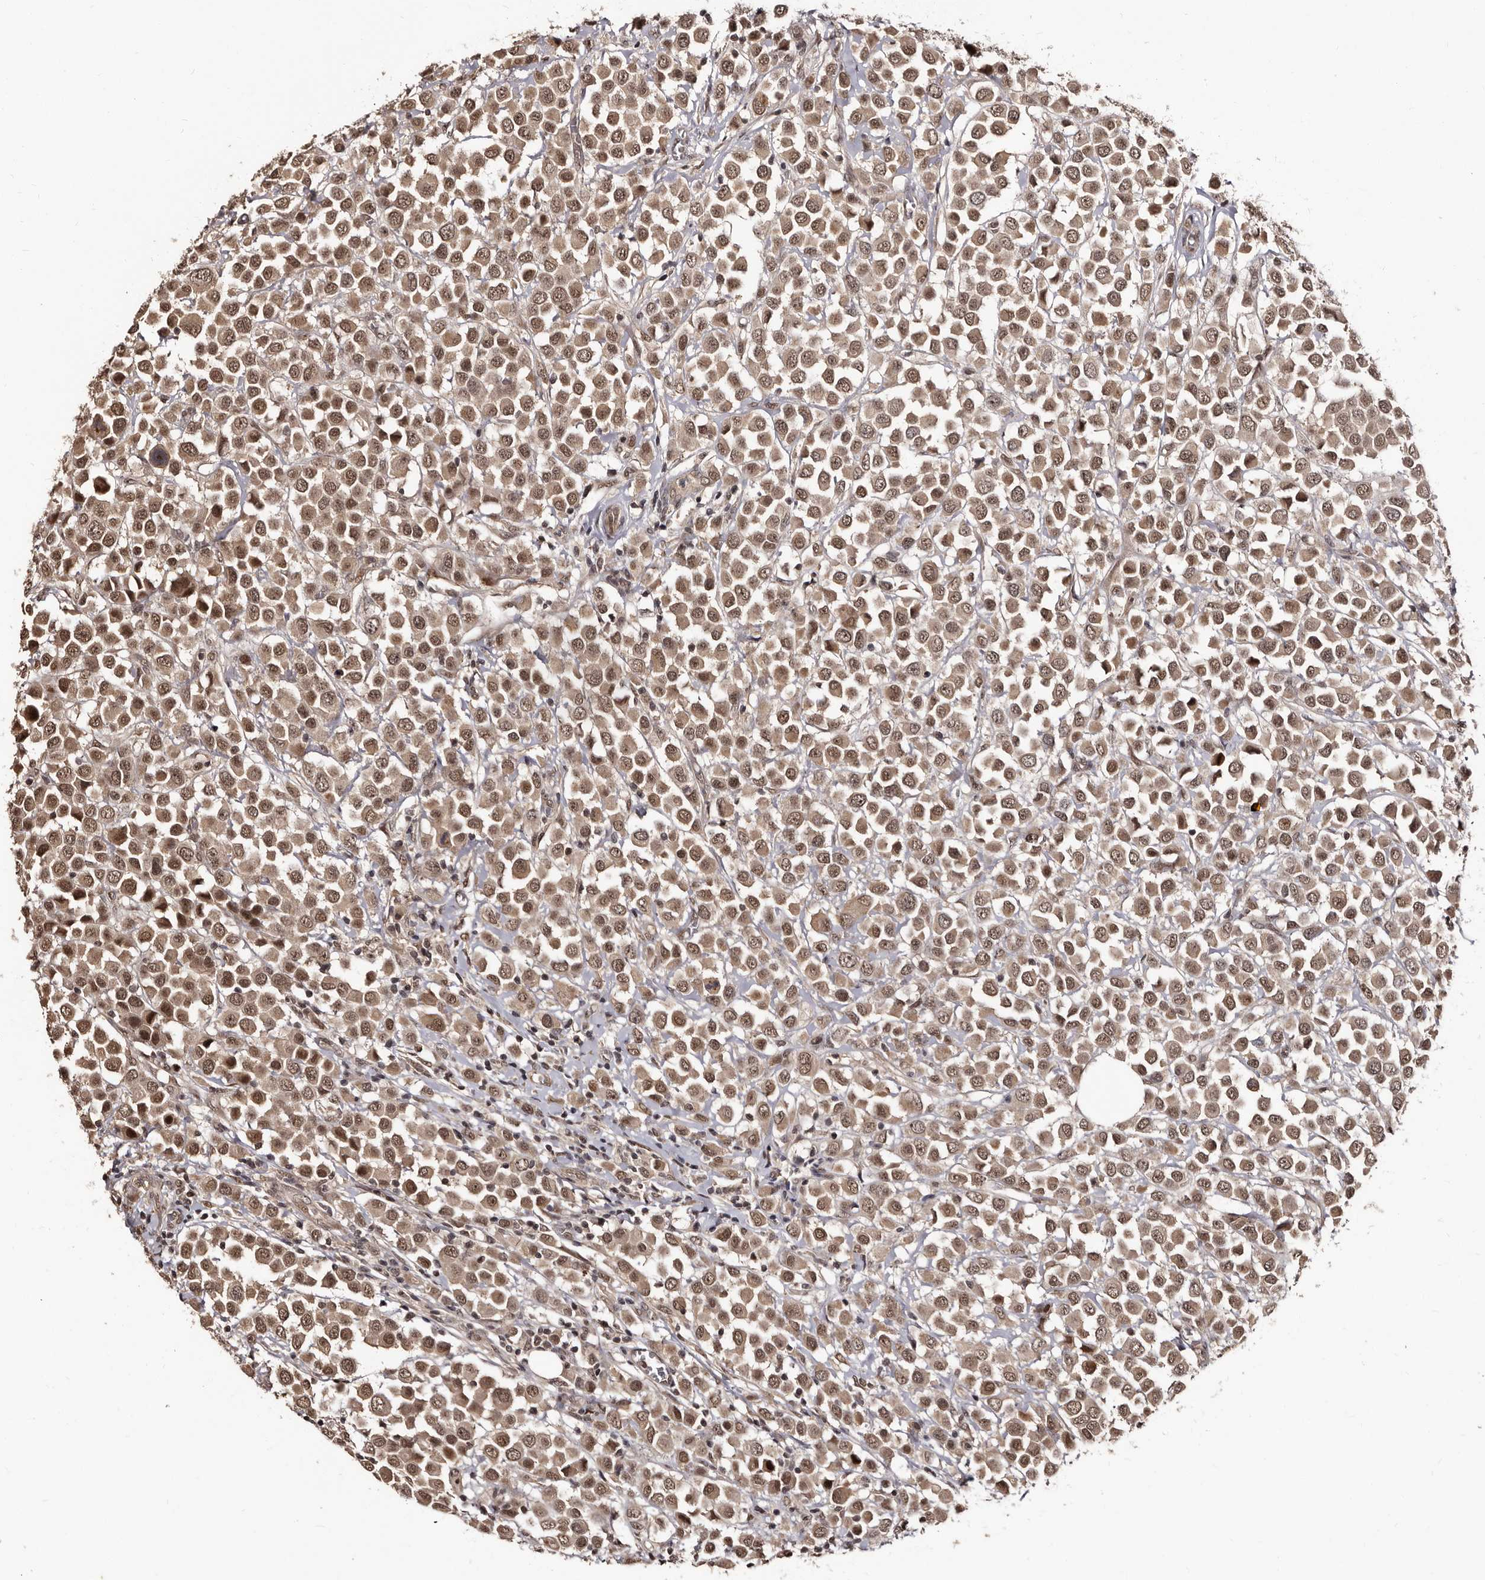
{"staining": {"intensity": "moderate", "quantity": ">75%", "location": "cytoplasmic/membranous,nuclear"}, "tissue": "breast cancer", "cell_type": "Tumor cells", "image_type": "cancer", "snomed": [{"axis": "morphology", "description": "Duct carcinoma"}, {"axis": "topography", "description": "Breast"}], "caption": "Human infiltrating ductal carcinoma (breast) stained with a protein marker displays moderate staining in tumor cells.", "gene": "TBC1D22B", "patient": {"sex": "female", "age": 61}}